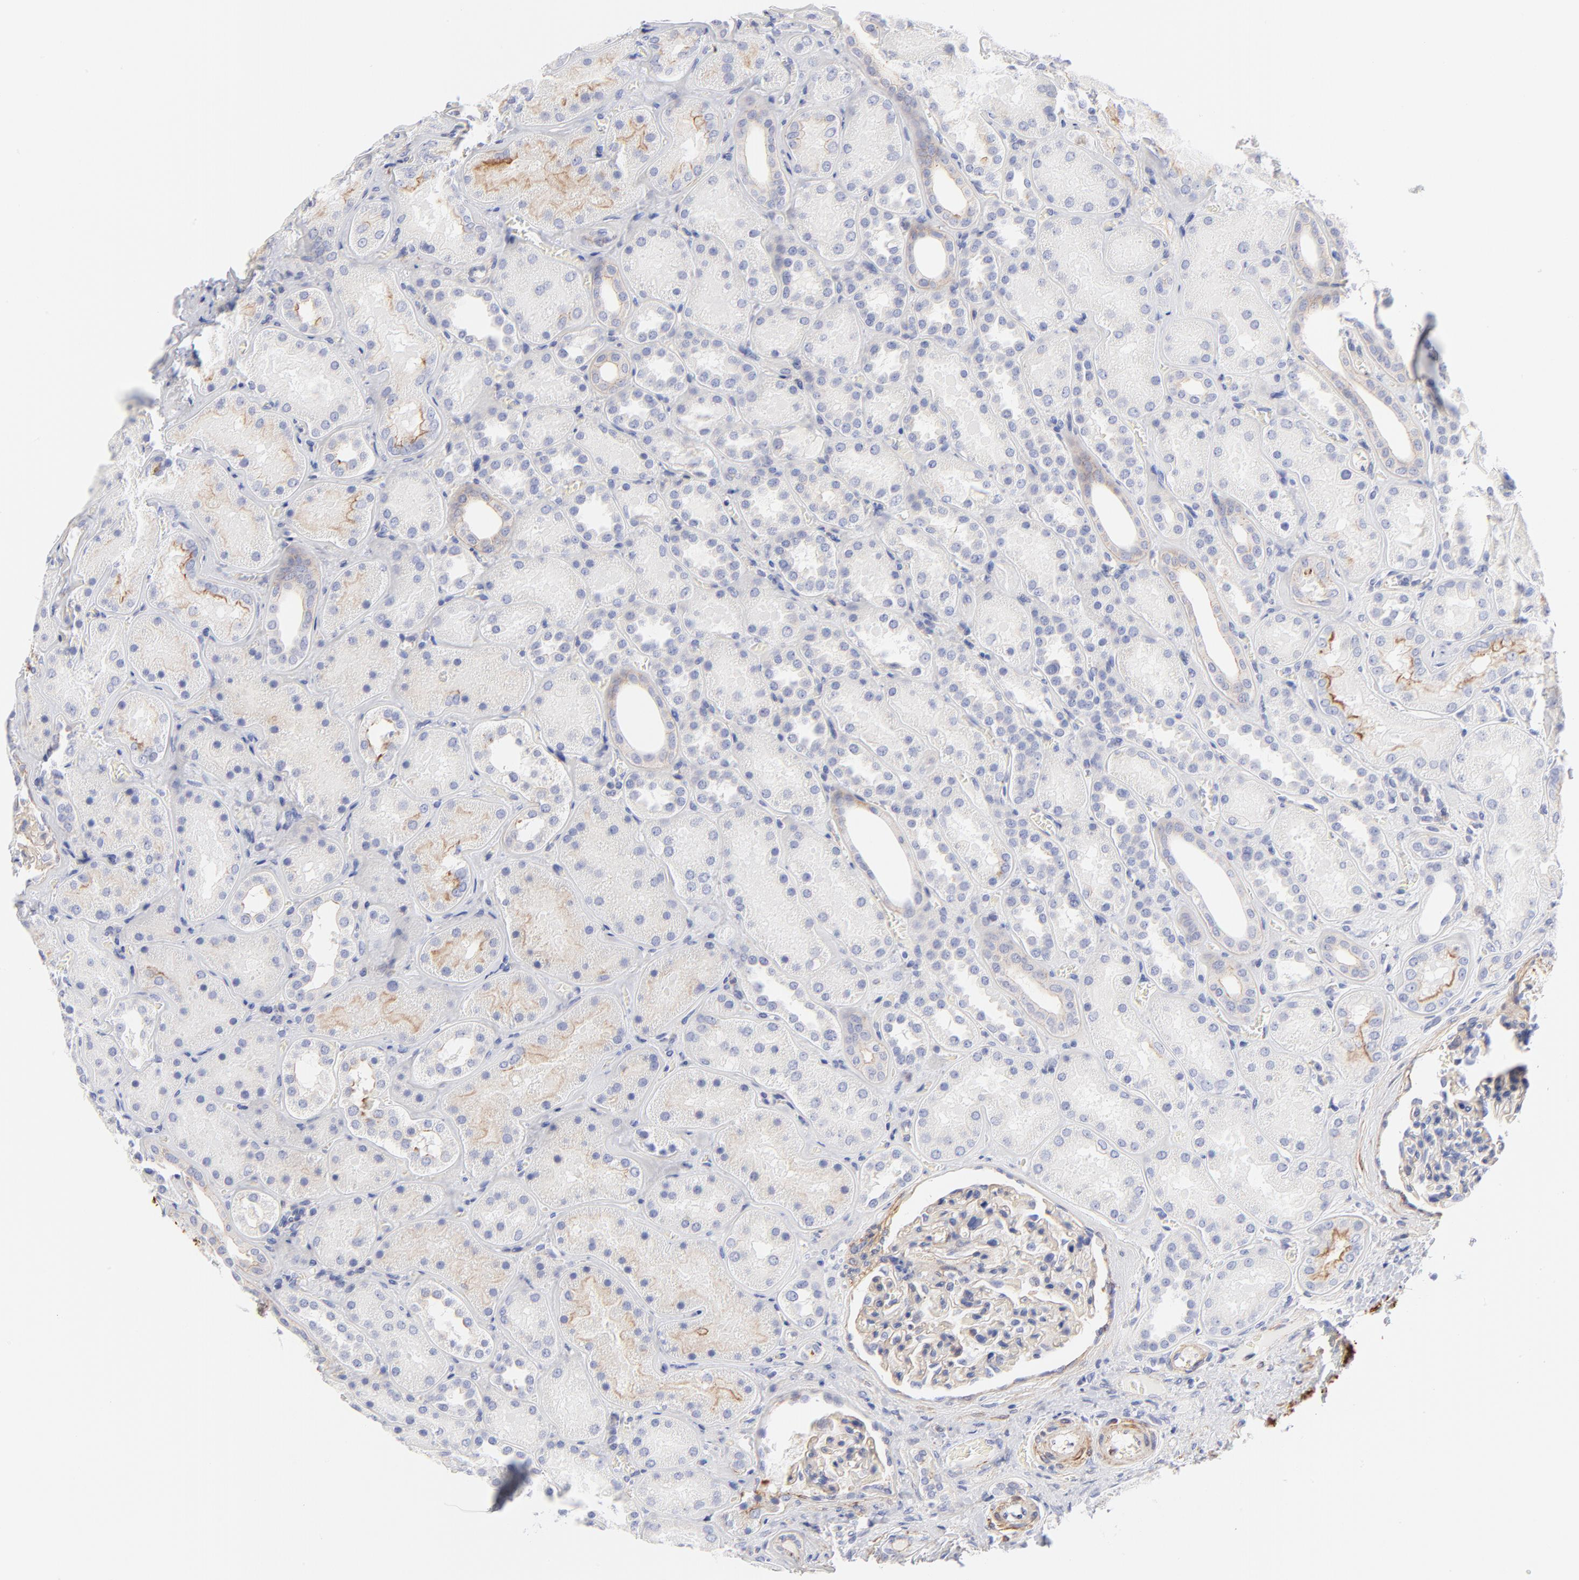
{"staining": {"intensity": "negative", "quantity": "none", "location": "none"}, "tissue": "kidney", "cell_type": "Cells in glomeruli", "image_type": "normal", "snomed": [{"axis": "morphology", "description": "Normal tissue, NOS"}, {"axis": "topography", "description": "Kidney"}], "caption": "Photomicrograph shows no significant protein staining in cells in glomeruli of normal kidney.", "gene": "ACTA2", "patient": {"sex": "male", "age": 28}}